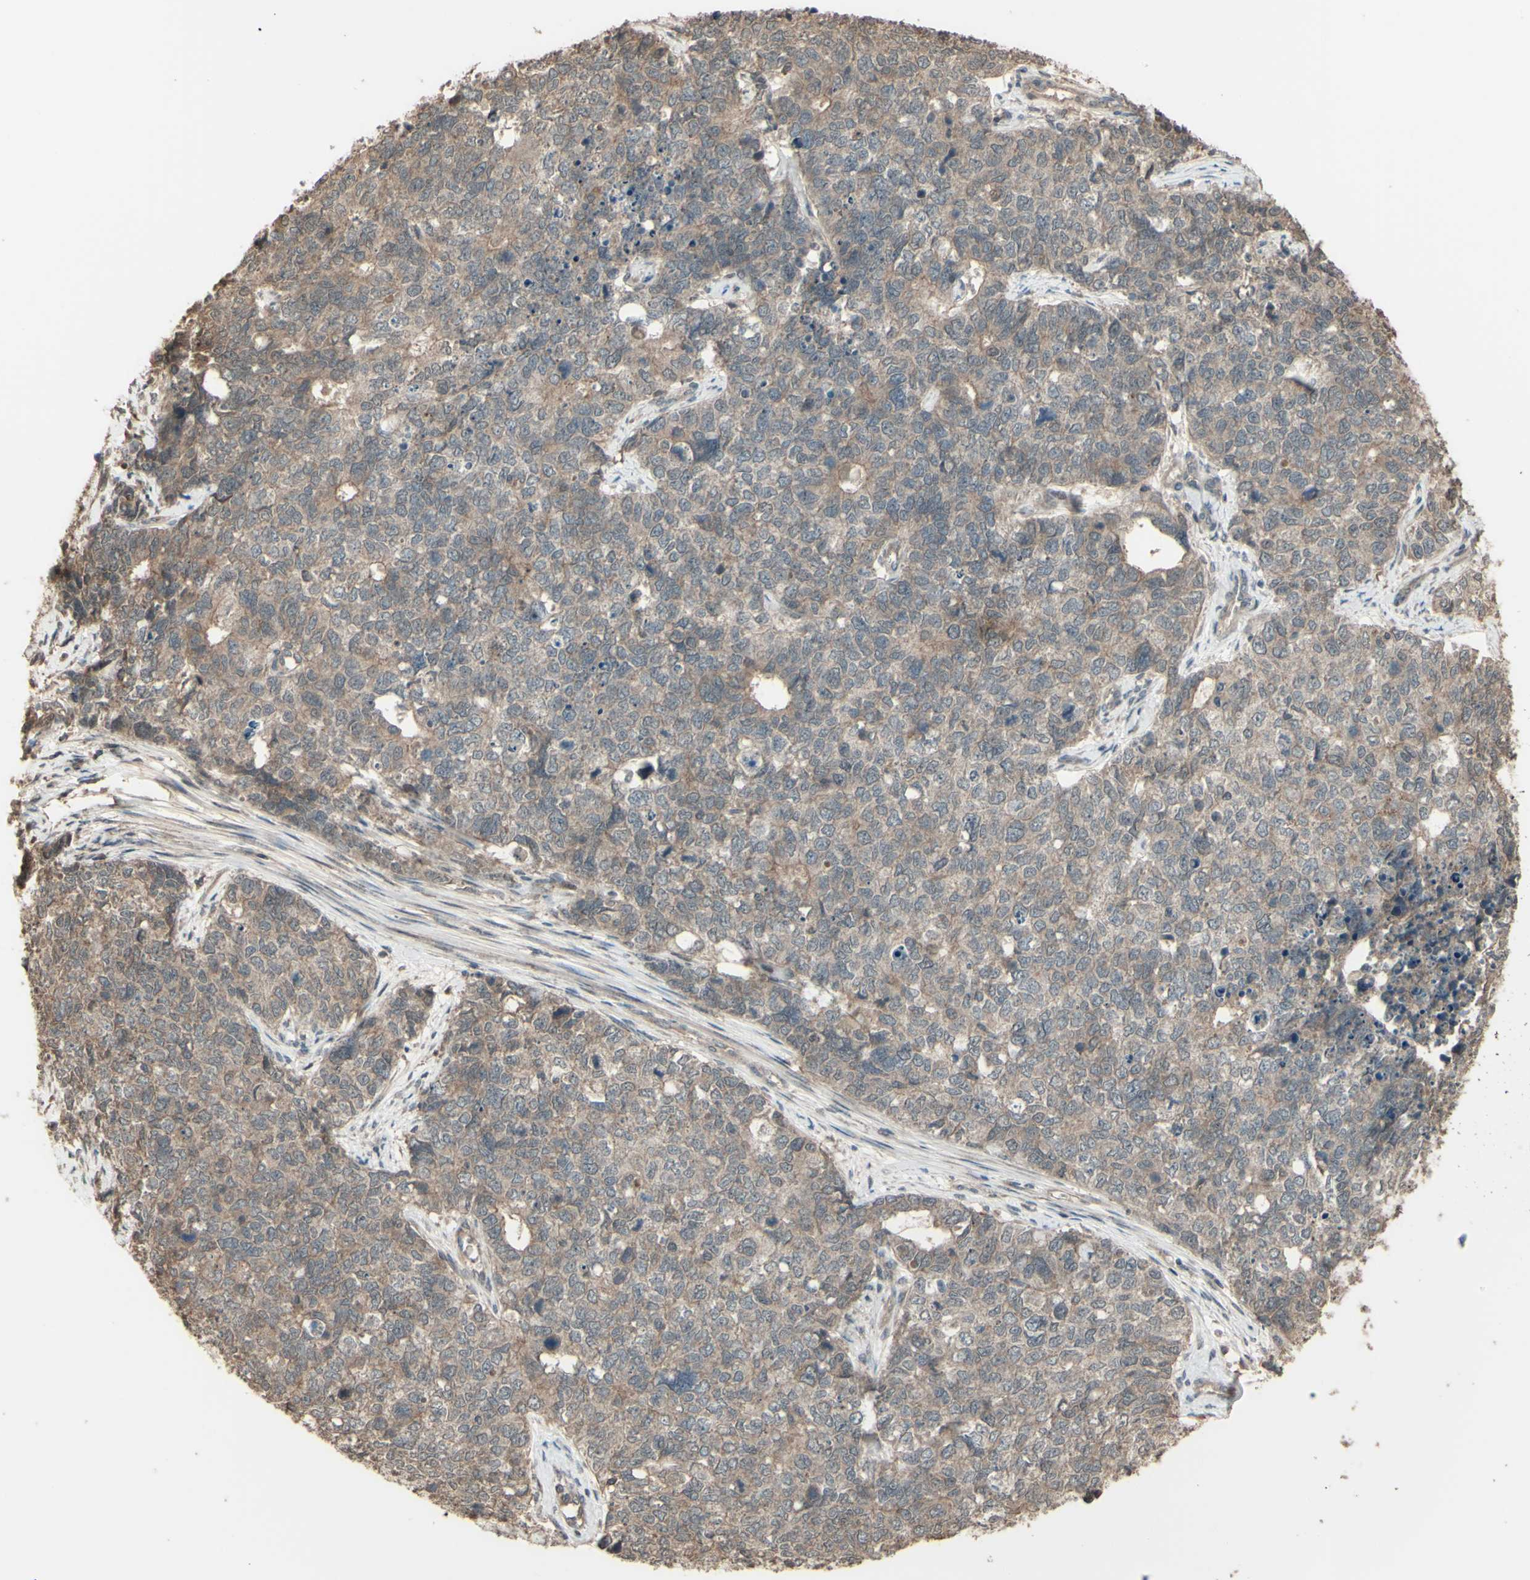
{"staining": {"intensity": "weak", "quantity": ">75%", "location": "cytoplasmic/membranous"}, "tissue": "cervical cancer", "cell_type": "Tumor cells", "image_type": "cancer", "snomed": [{"axis": "morphology", "description": "Squamous cell carcinoma, NOS"}, {"axis": "topography", "description": "Cervix"}], "caption": "DAB immunohistochemical staining of squamous cell carcinoma (cervical) demonstrates weak cytoplasmic/membranous protein expression in approximately >75% of tumor cells. The staining was performed using DAB (3,3'-diaminobenzidine), with brown indicating positive protein expression. Nuclei are stained blue with hematoxylin.", "gene": "GNAS", "patient": {"sex": "female", "age": 63}}